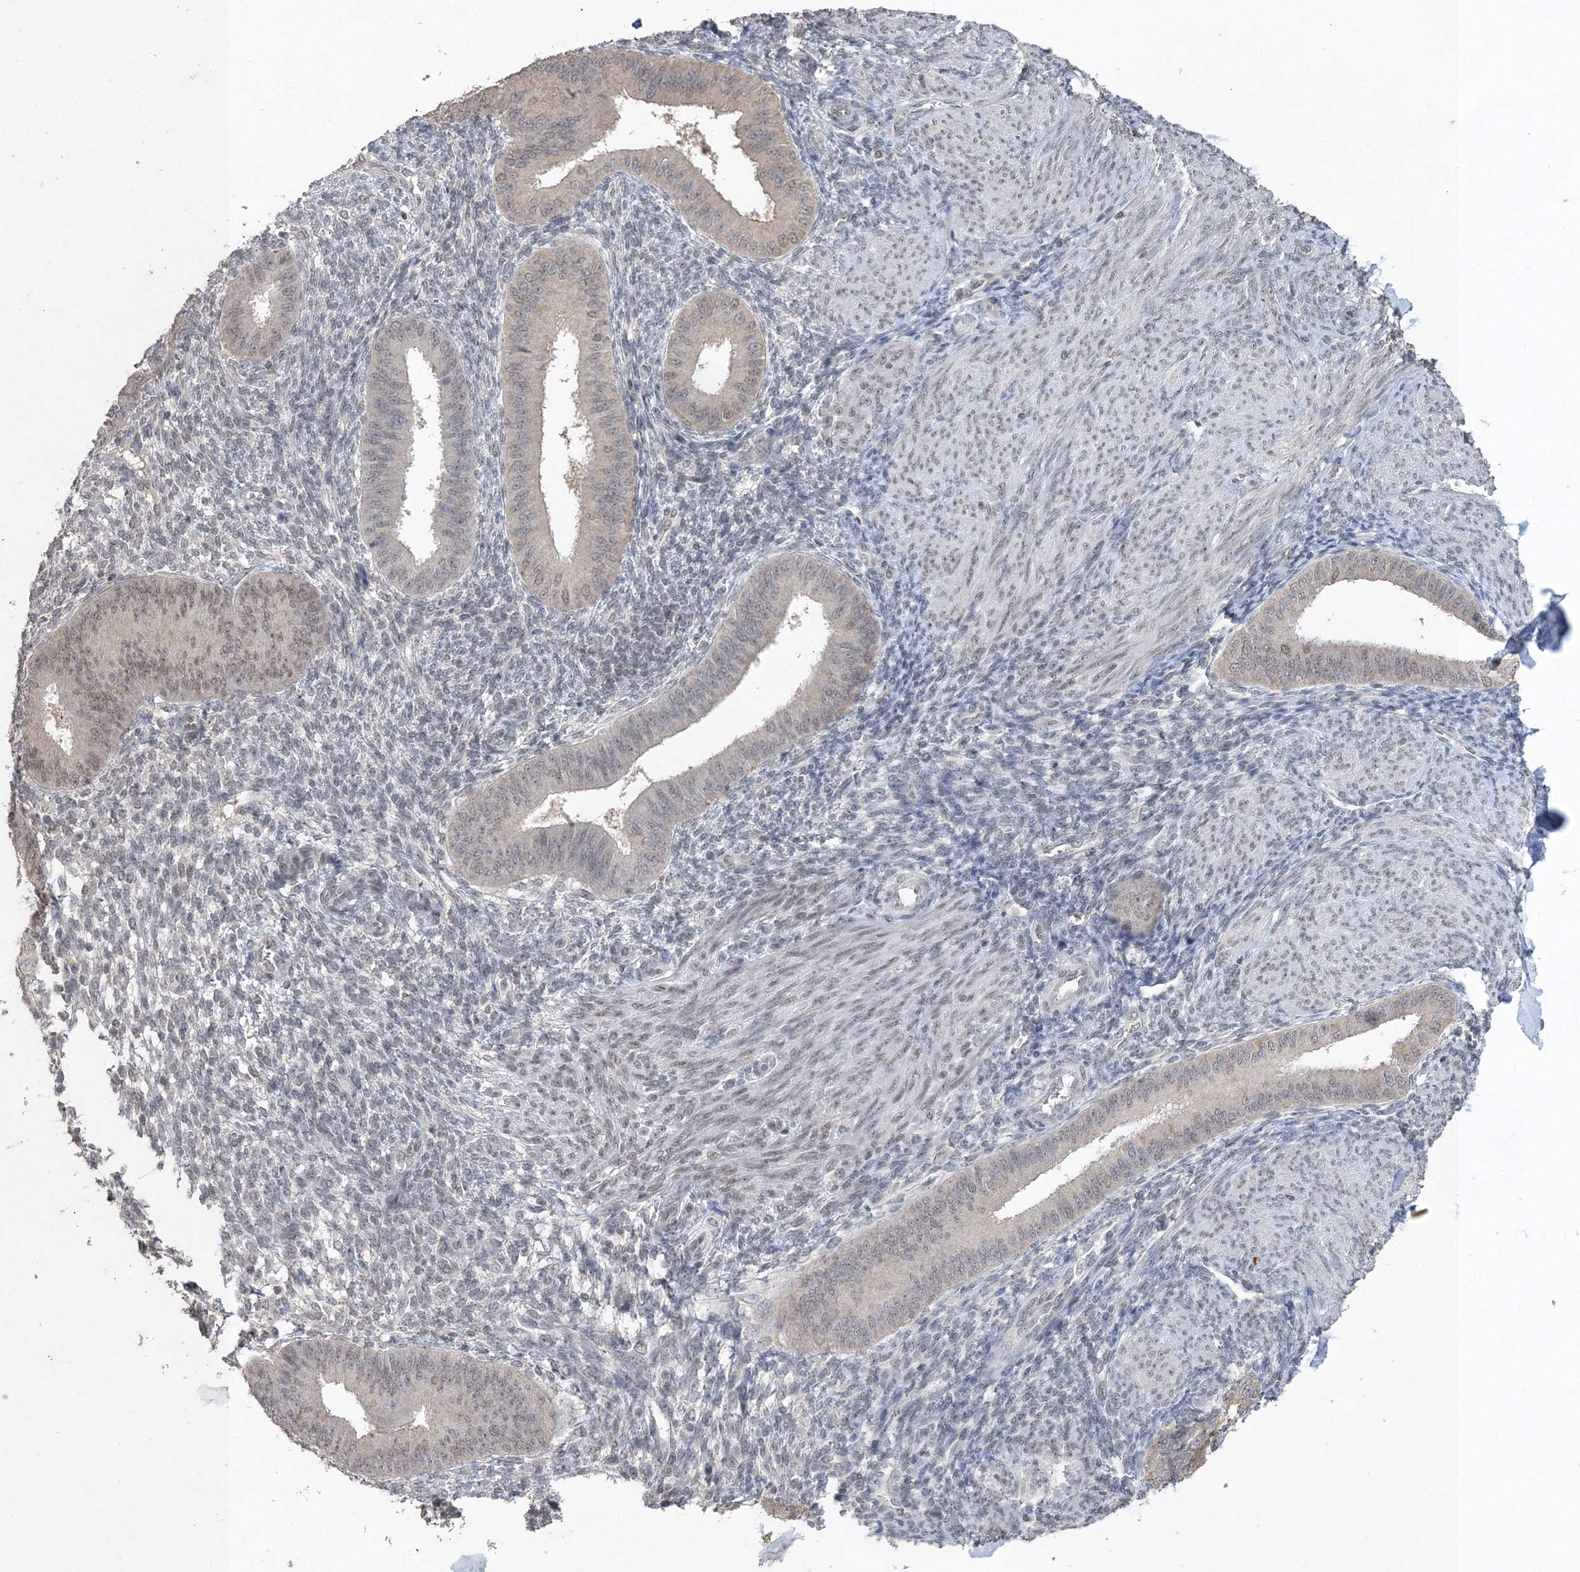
{"staining": {"intensity": "negative", "quantity": "none", "location": "none"}, "tissue": "endometrium", "cell_type": "Cells in endometrial stroma", "image_type": "normal", "snomed": [{"axis": "morphology", "description": "Normal tissue, NOS"}, {"axis": "topography", "description": "Uterus"}, {"axis": "topography", "description": "Endometrium"}], "caption": "A high-resolution photomicrograph shows IHC staining of normal endometrium, which demonstrates no significant staining in cells in endometrial stroma. The staining is performed using DAB (3,3'-diaminobenzidine) brown chromogen with nuclei counter-stained in using hematoxylin.", "gene": "UIMC1", "patient": {"sex": "female", "age": 48}}